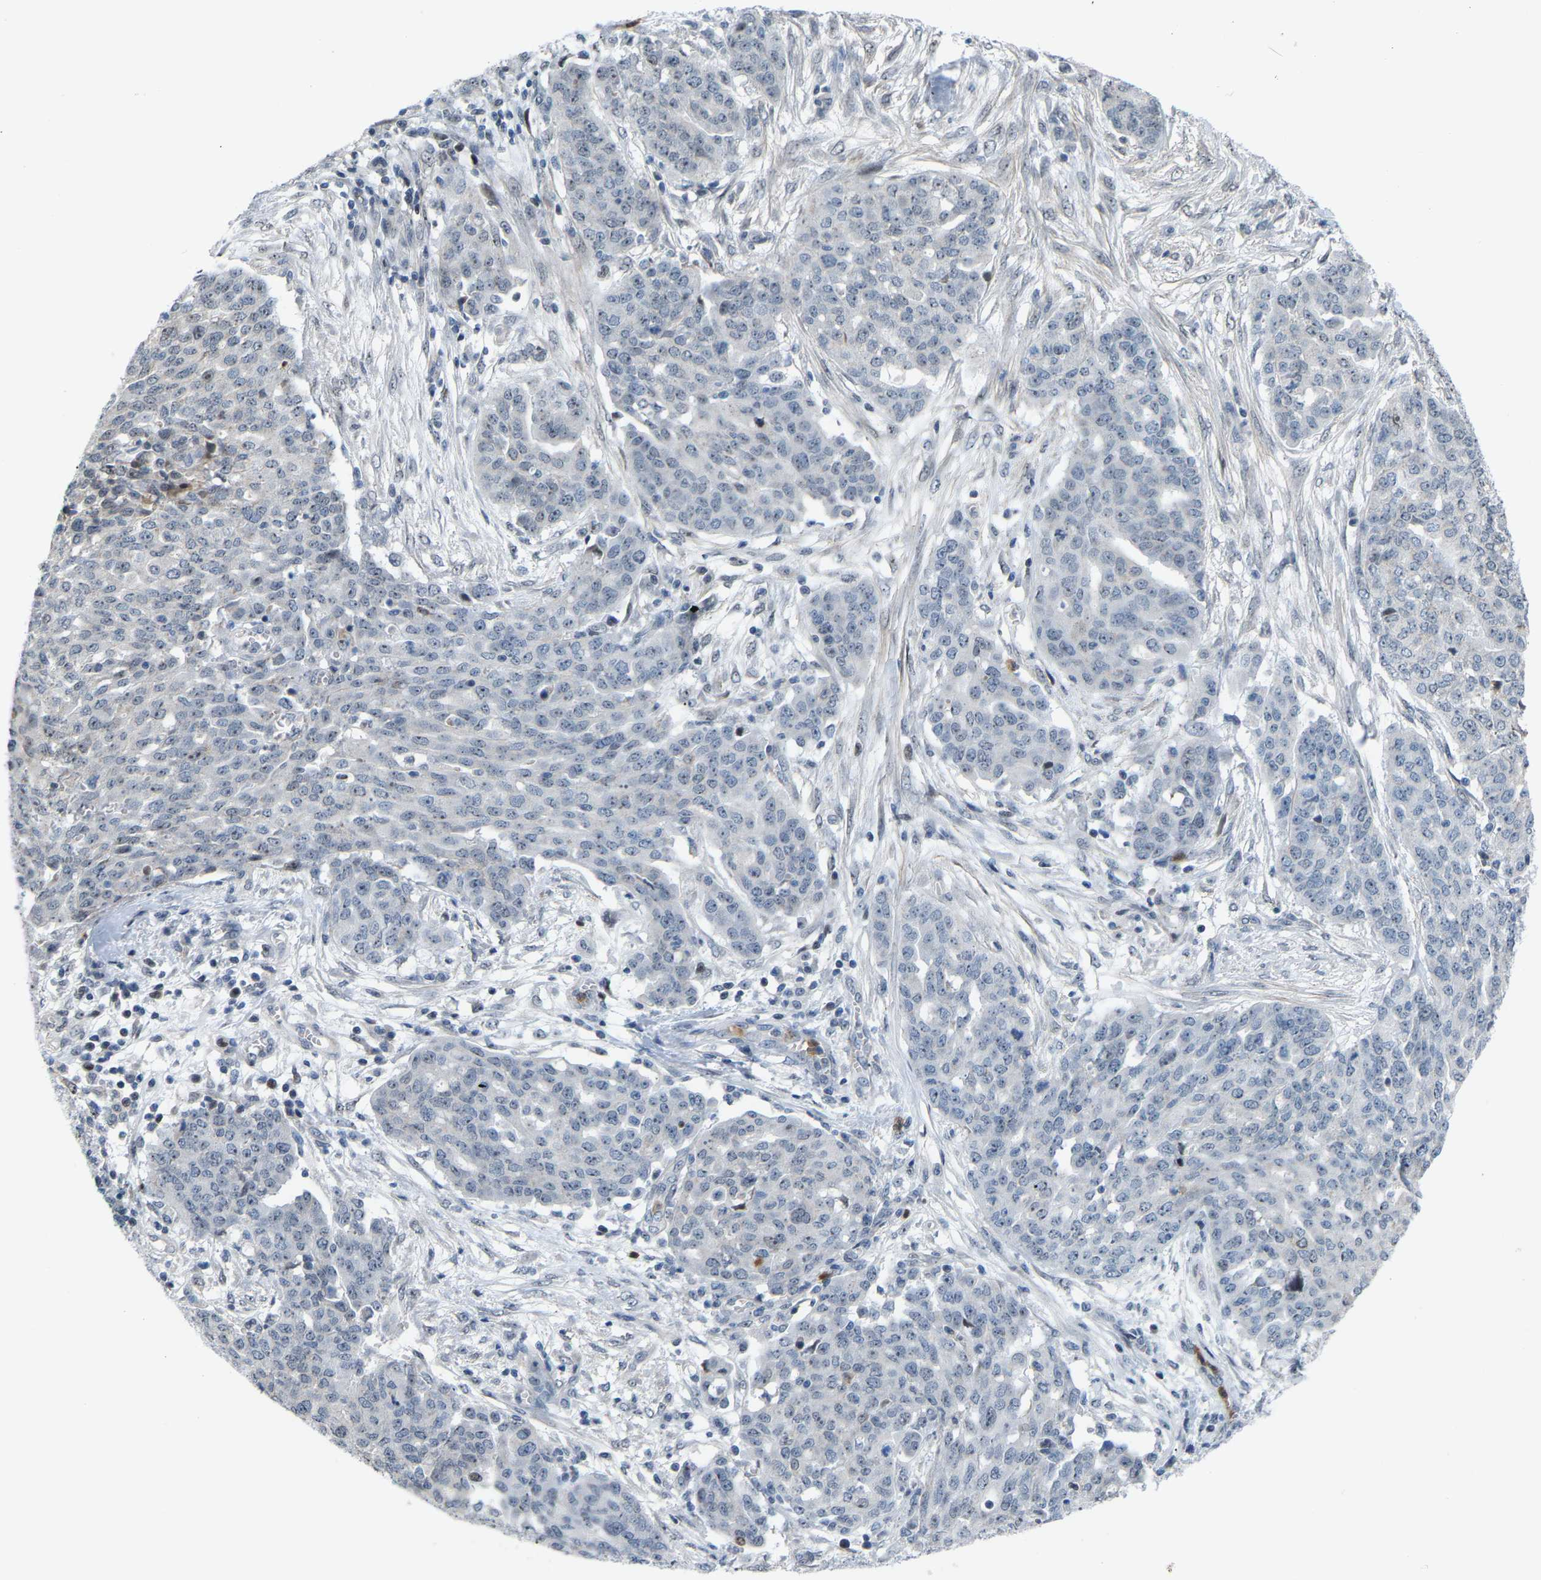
{"staining": {"intensity": "negative", "quantity": "none", "location": "none"}, "tissue": "ovarian cancer", "cell_type": "Tumor cells", "image_type": "cancer", "snomed": [{"axis": "morphology", "description": "Cystadenocarcinoma, serous, NOS"}, {"axis": "topography", "description": "Soft tissue"}, {"axis": "topography", "description": "Ovary"}], "caption": "Serous cystadenocarcinoma (ovarian) stained for a protein using immunohistochemistry exhibits no positivity tumor cells.", "gene": "CROT", "patient": {"sex": "female", "age": 57}}